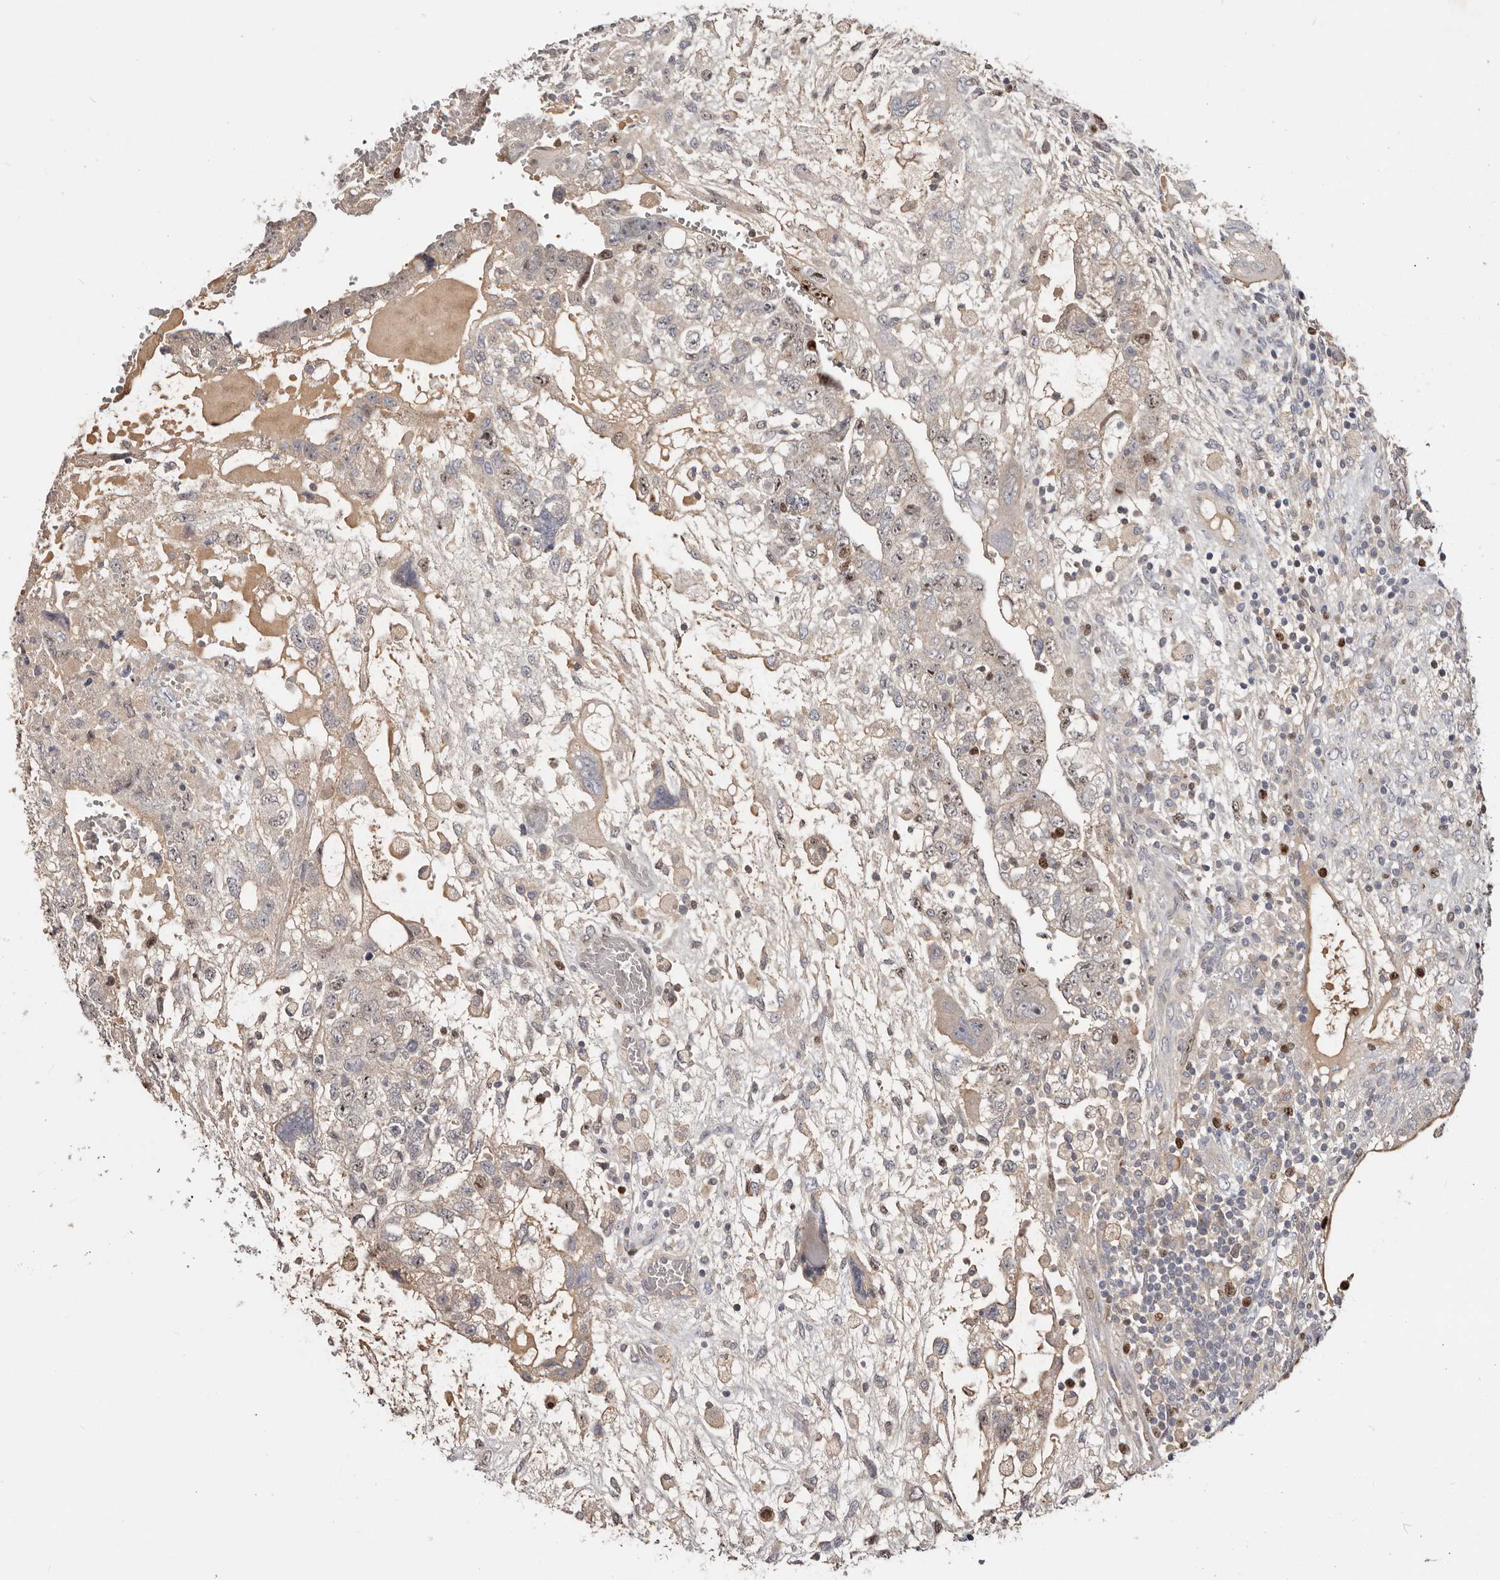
{"staining": {"intensity": "moderate", "quantity": "<25%", "location": "nuclear"}, "tissue": "testis cancer", "cell_type": "Tumor cells", "image_type": "cancer", "snomed": [{"axis": "morphology", "description": "Carcinoma, Embryonal, NOS"}, {"axis": "topography", "description": "Testis"}], "caption": "Immunohistochemistry (DAB (3,3'-diaminobenzidine)) staining of embryonal carcinoma (testis) shows moderate nuclear protein expression in about <25% of tumor cells.", "gene": "CCDC190", "patient": {"sex": "male", "age": 36}}